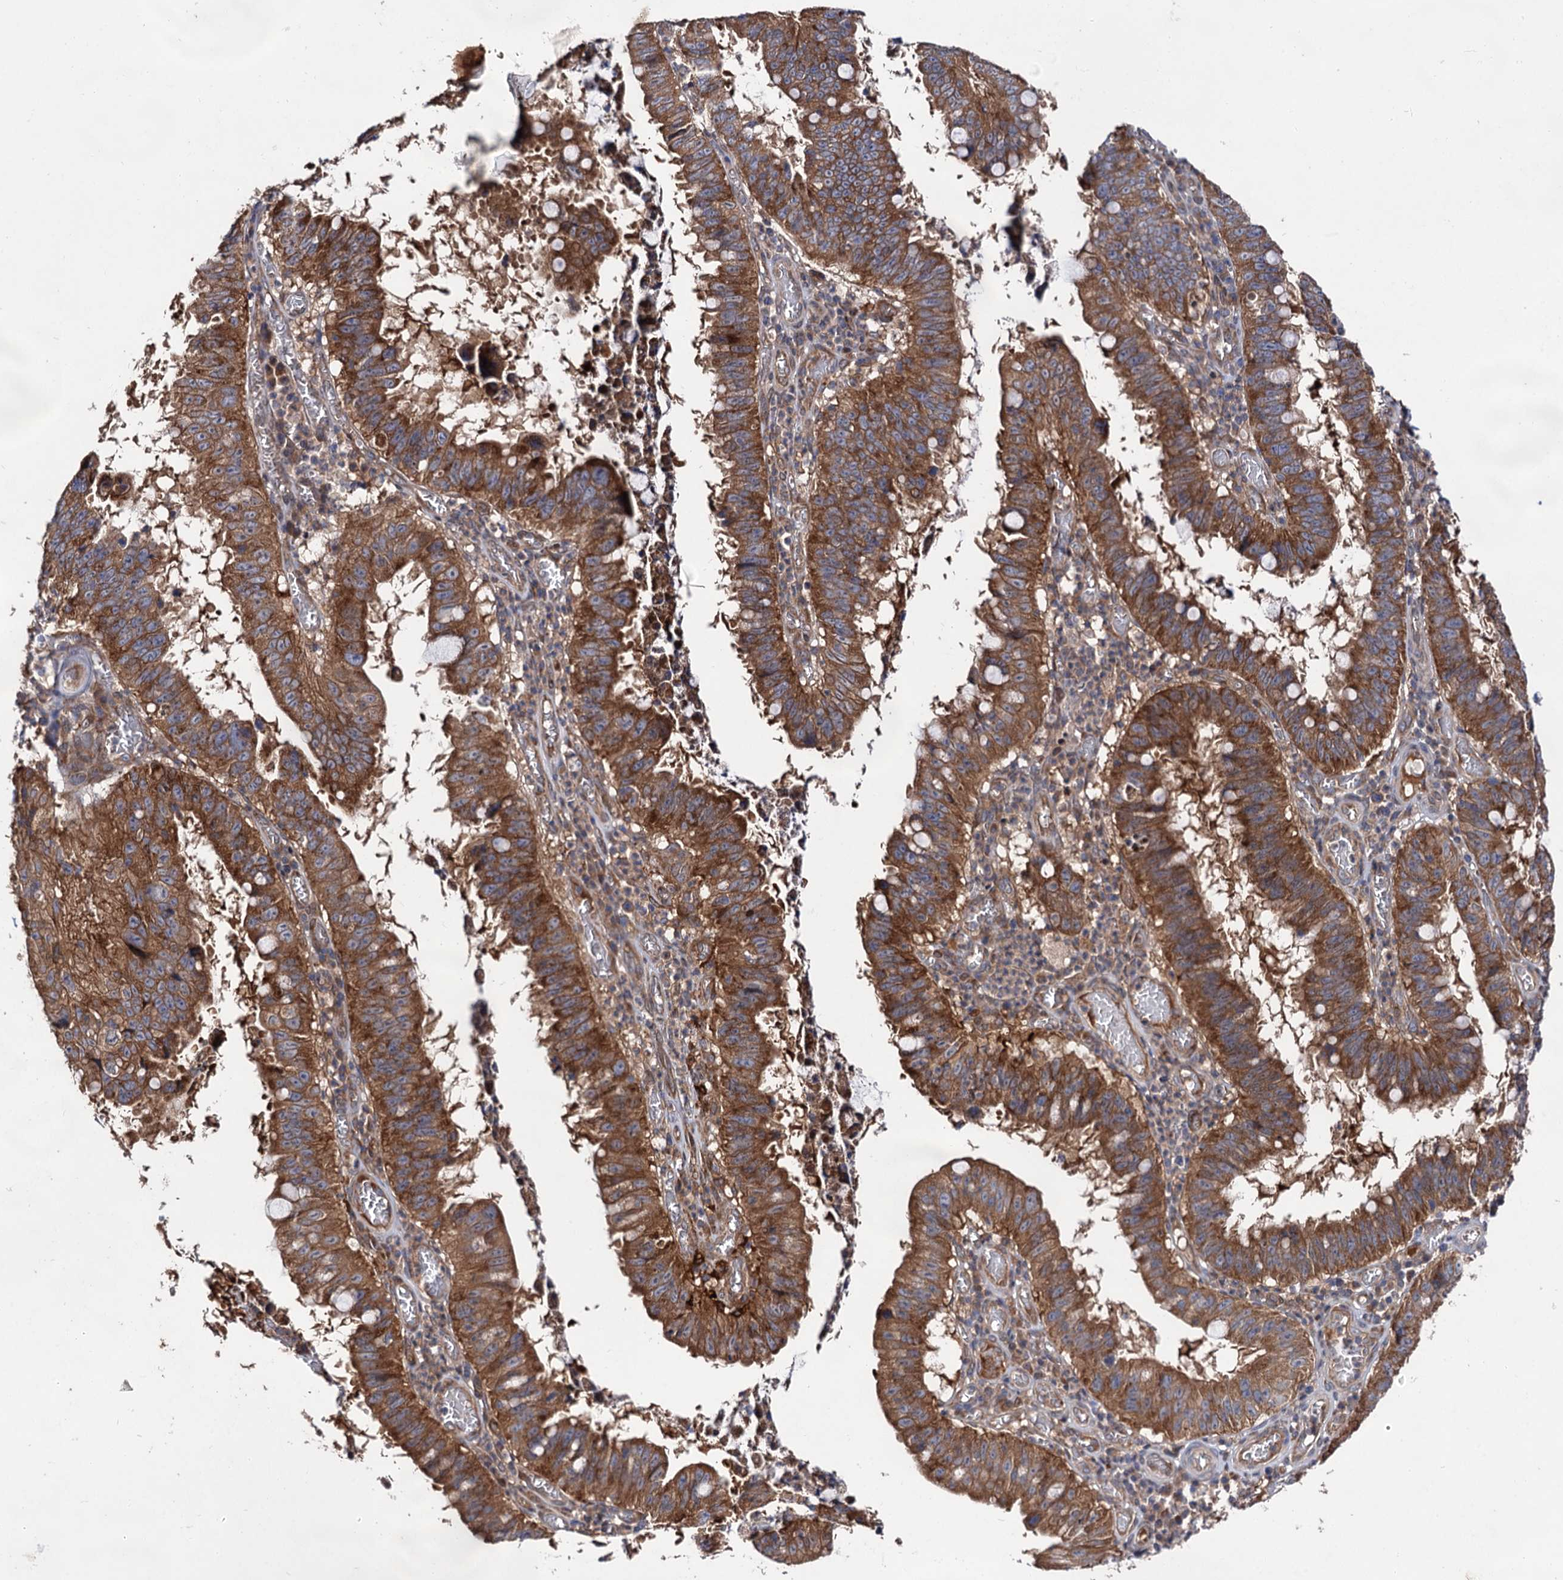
{"staining": {"intensity": "strong", "quantity": ">75%", "location": "cytoplasmic/membranous"}, "tissue": "stomach cancer", "cell_type": "Tumor cells", "image_type": "cancer", "snomed": [{"axis": "morphology", "description": "Adenocarcinoma, NOS"}, {"axis": "topography", "description": "Stomach"}], "caption": "Stomach adenocarcinoma stained with a protein marker demonstrates strong staining in tumor cells.", "gene": "NAA25", "patient": {"sex": "male", "age": 59}}